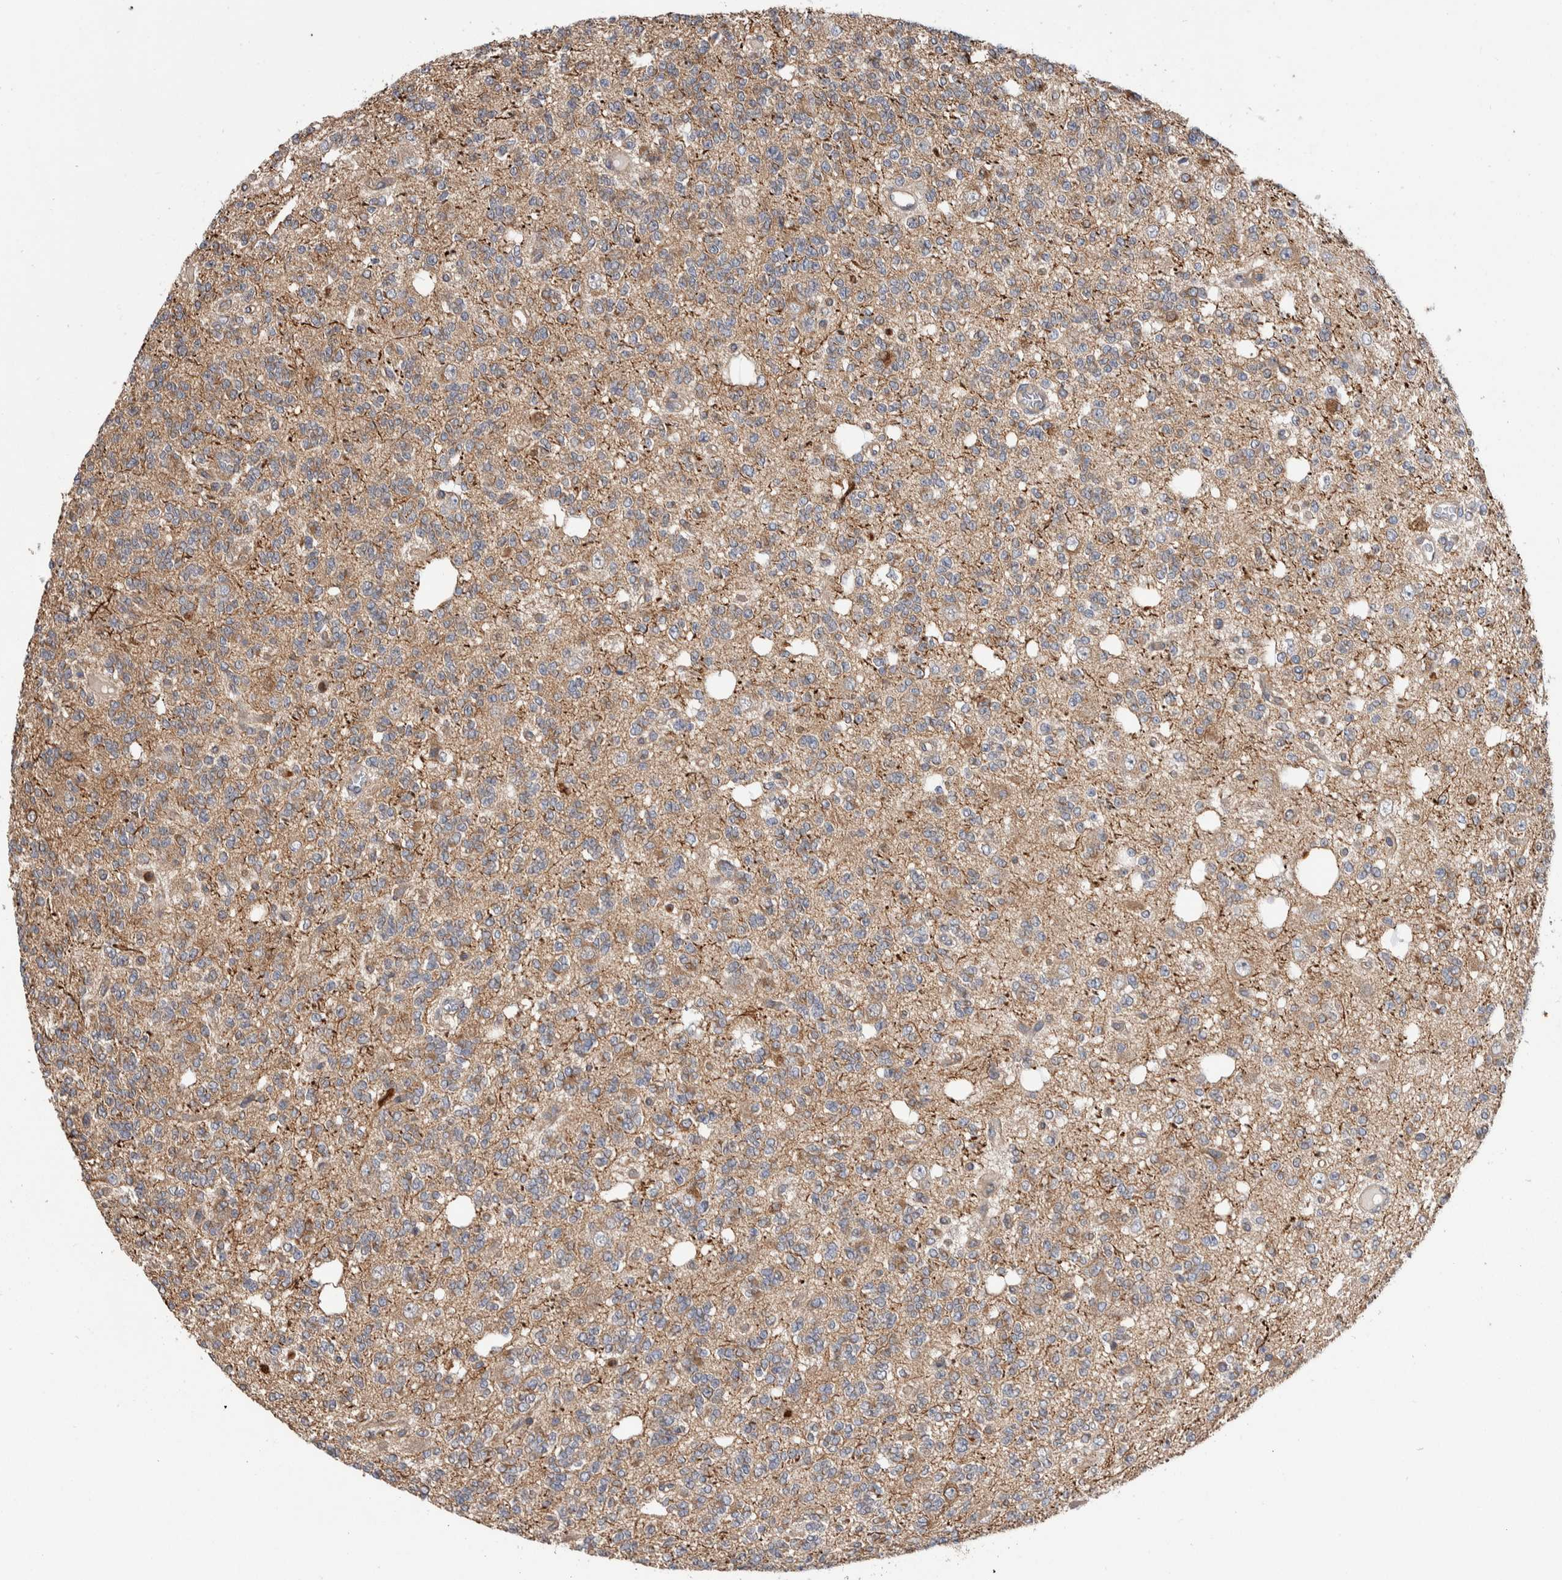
{"staining": {"intensity": "moderate", "quantity": "25%-75%", "location": "cytoplasmic/membranous"}, "tissue": "glioma", "cell_type": "Tumor cells", "image_type": "cancer", "snomed": [{"axis": "morphology", "description": "Glioma, malignant, Low grade"}, {"axis": "topography", "description": "Brain"}], "caption": "Approximately 25%-75% of tumor cells in malignant glioma (low-grade) reveal moderate cytoplasmic/membranous protein staining as visualized by brown immunohistochemical staining.", "gene": "SDCBP", "patient": {"sex": "male", "age": 38}}